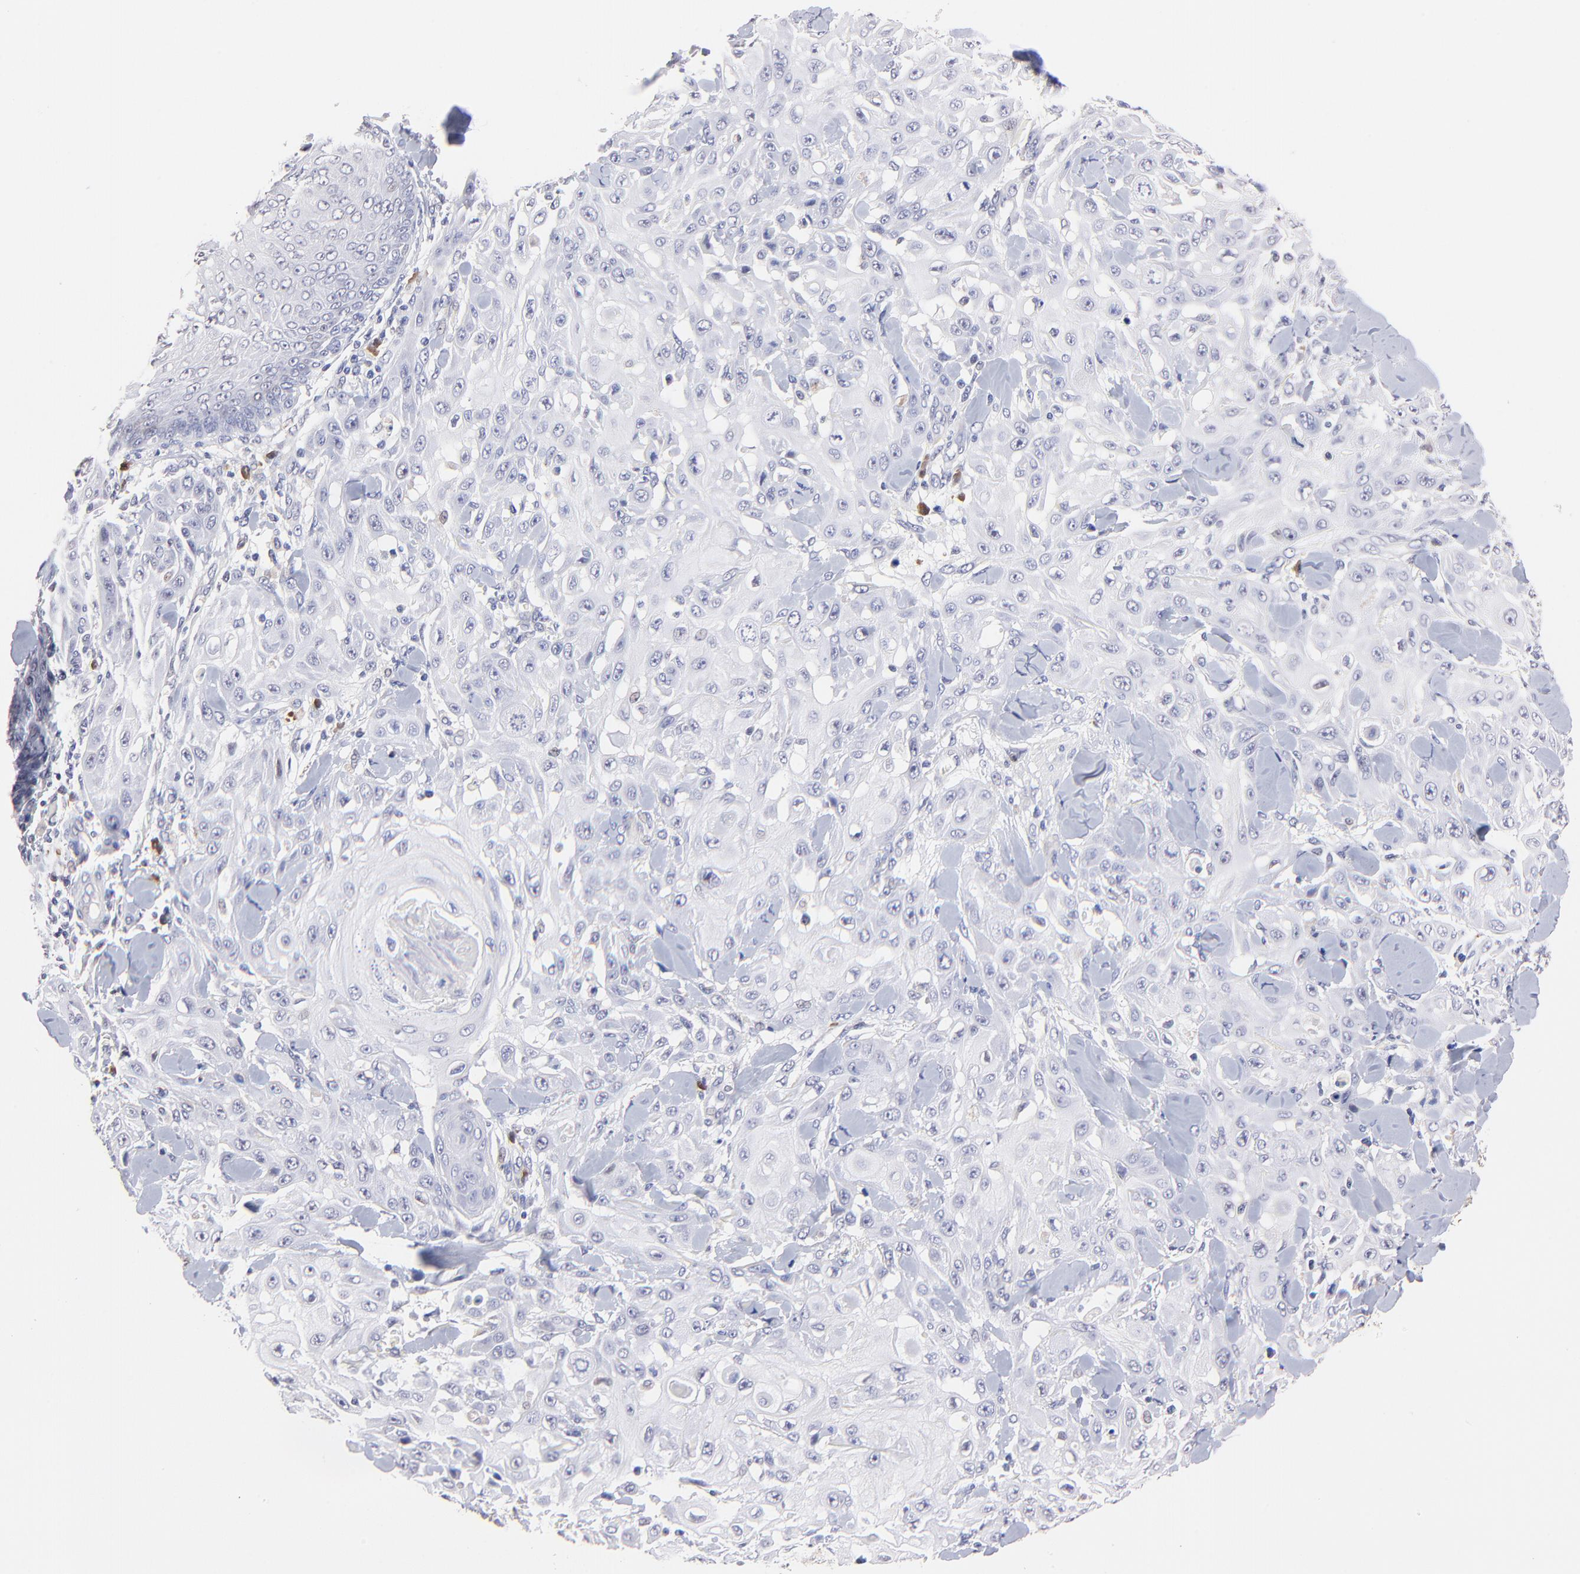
{"staining": {"intensity": "negative", "quantity": "none", "location": "none"}, "tissue": "skin cancer", "cell_type": "Tumor cells", "image_type": "cancer", "snomed": [{"axis": "morphology", "description": "Squamous cell carcinoma, NOS"}, {"axis": "topography", "description": "Skin"}], "caption": "This micrograph is of skin cancer (squamous cell carcinoma) stained with immunohistochemistry (IHC) to label a protein in brown with the nuclei are counter-stained blue. There is no staining in tumor cells. The staining is performed using DAB brown chromogen with nuclei counter-stained in using hematoxylin.", "gene": "ZNF155", "patient": {"sex": "male", "age": 24}}